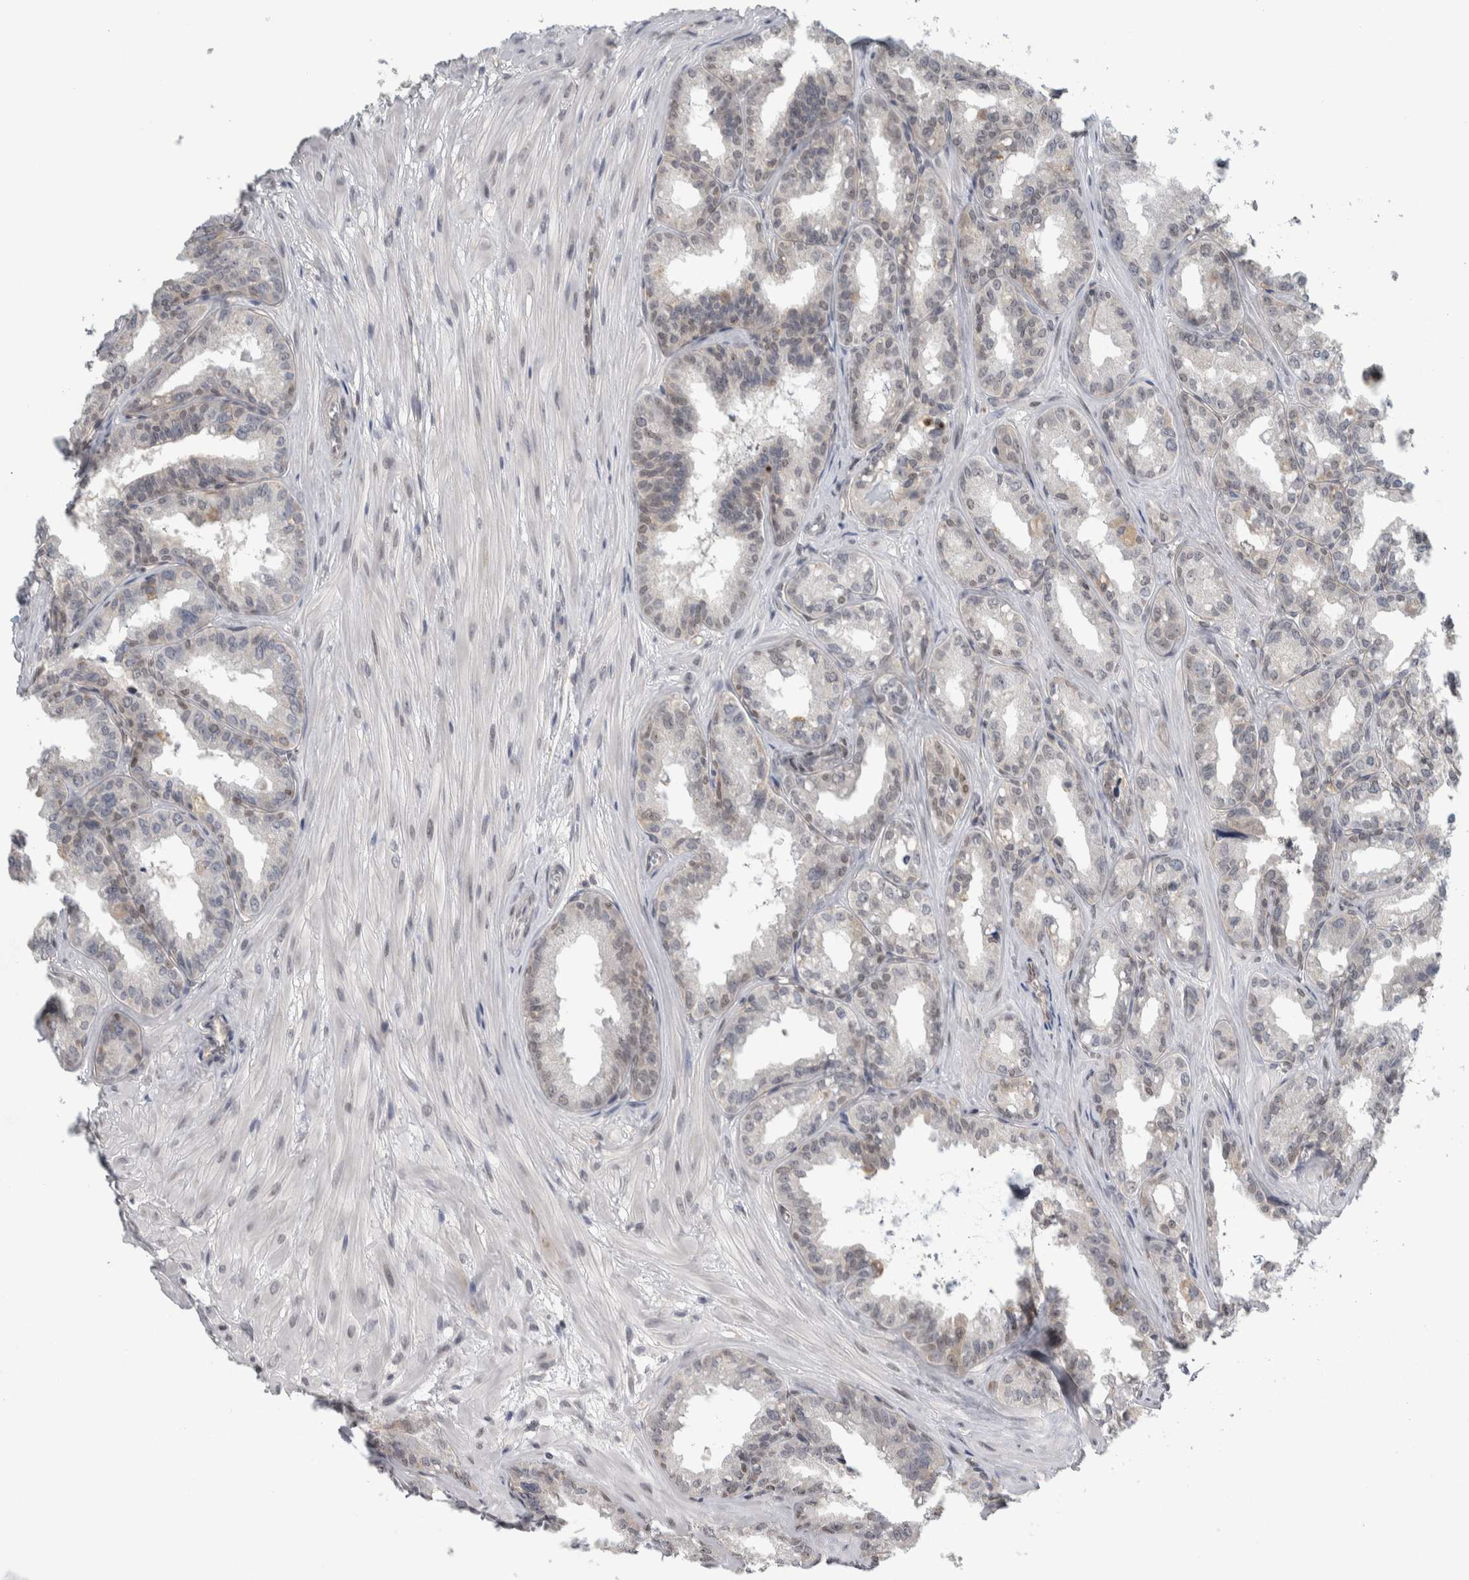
{"staining": {"intensity": "weak", "quantity": "<25%", "location": "cytoplasmic/membranous,nuclear"}, "tissue": "seminal vesicle", "cell_type": "Glandular cells", "image_type": "normal", "snomed": [{"axis": "morphology", "description": "Normal tissue, NOS"}, {"axis": "topography", "description": "Prostate"}, {"axis": "topography", "description": "Seminal veicle"}], "caption": "Immunohistochemical staining of normal human seminal vesicle reveals no significant staining in glandular cells. The staining is performed using DAB brown chromogen with nuclei counter-stained in using hematoxylin.", "gene": "TAX1BP1", "patient": {"sex": "male", "age": 51}}